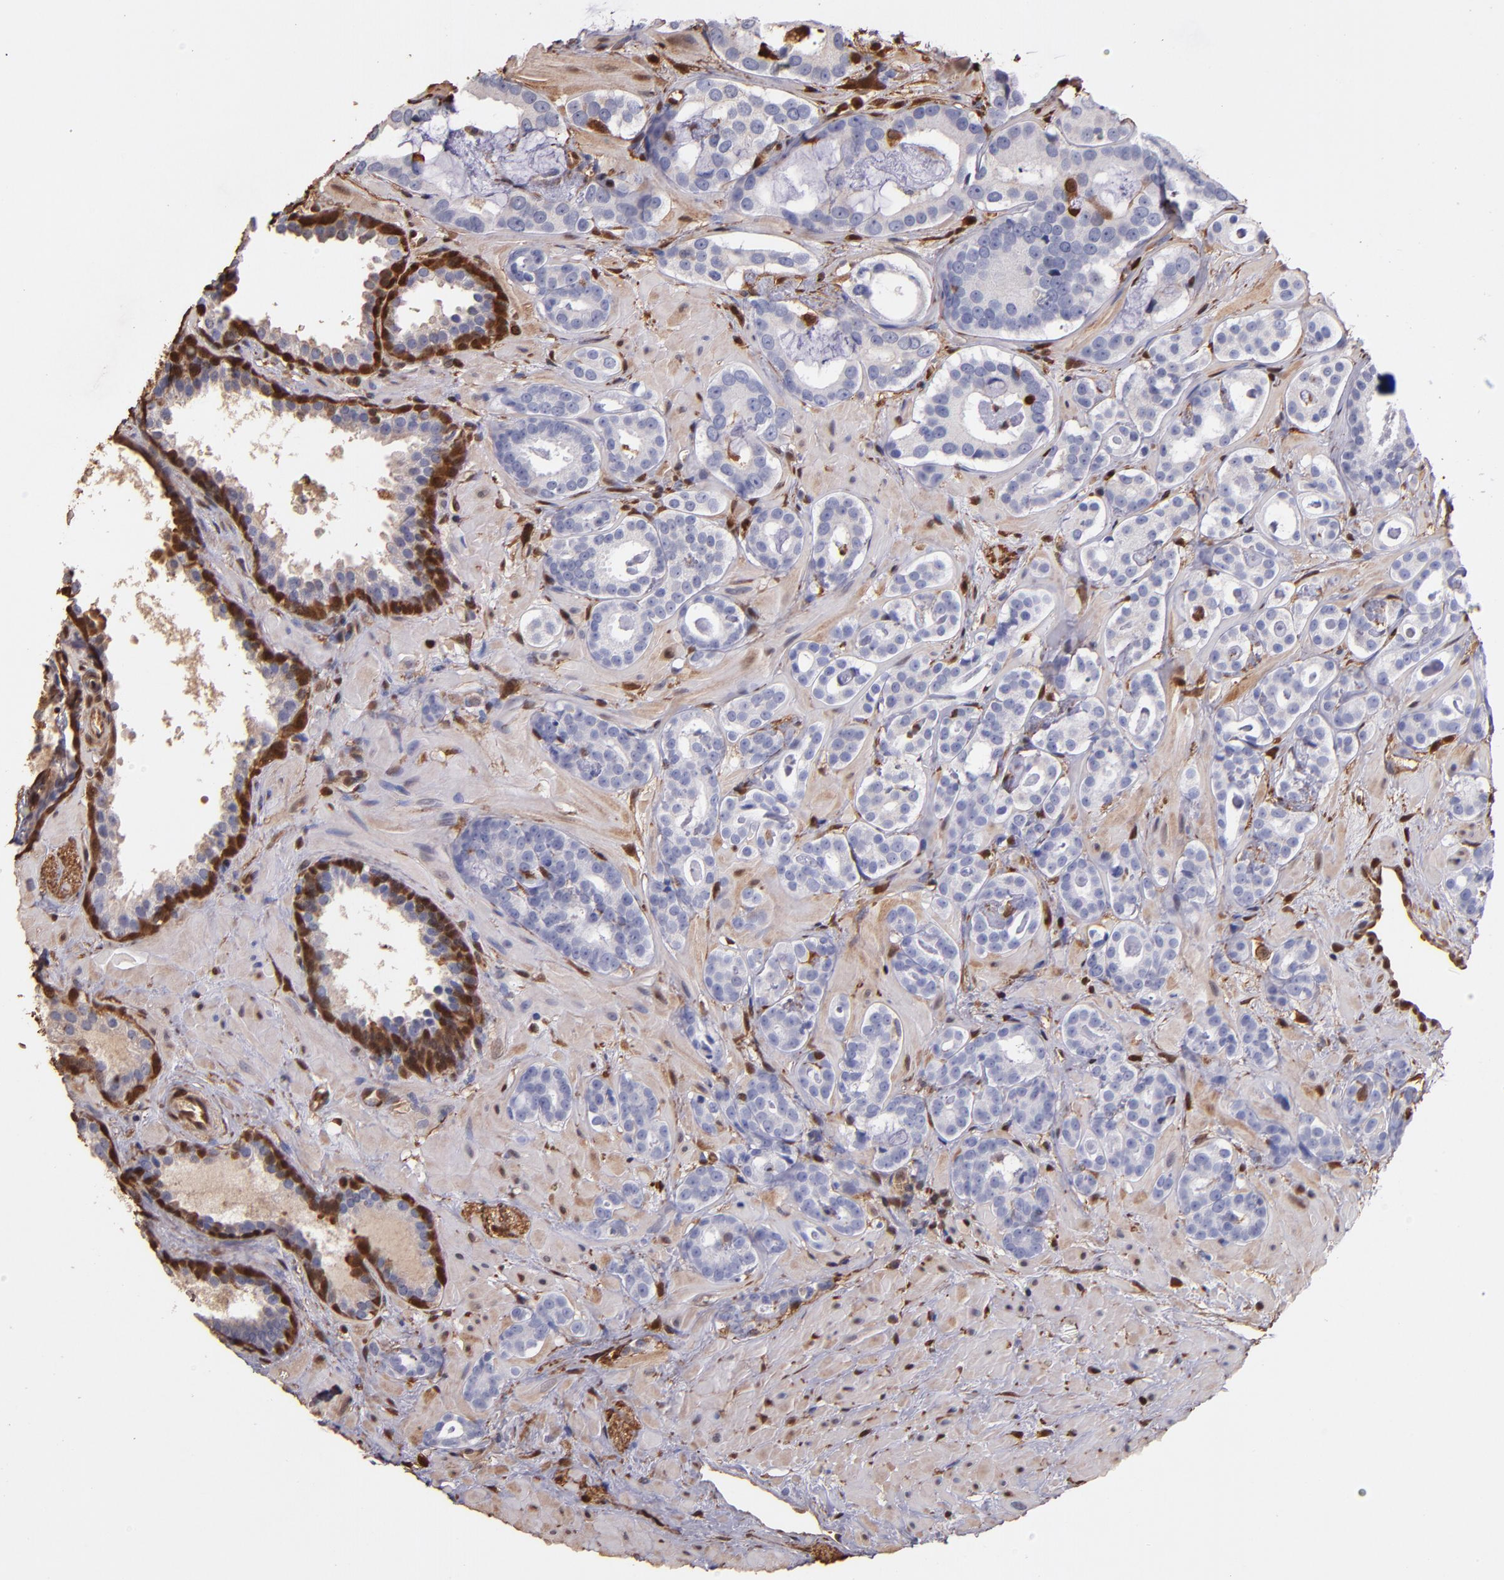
{"staining": {"intensity": "negative", "quantity": "none", "location": "none"}, "tissue": "prostate cancer", "cell_type": "Tumor cells", "image_type": "cancer", "snomed": [{"axis": "morphology", "description": "Adenocarcinoma, Low grade"}, {"axis": "topography", "description": "Prostate"}], "caption": "Immunohistochemistry image of neoplastic tissue: prostate low-grade adenocarcinoma stained with DAB exhibits no significant protein expression in tumor cells.", "gene": "S100A6", "patient": {"sex": "male", "age": 57}}